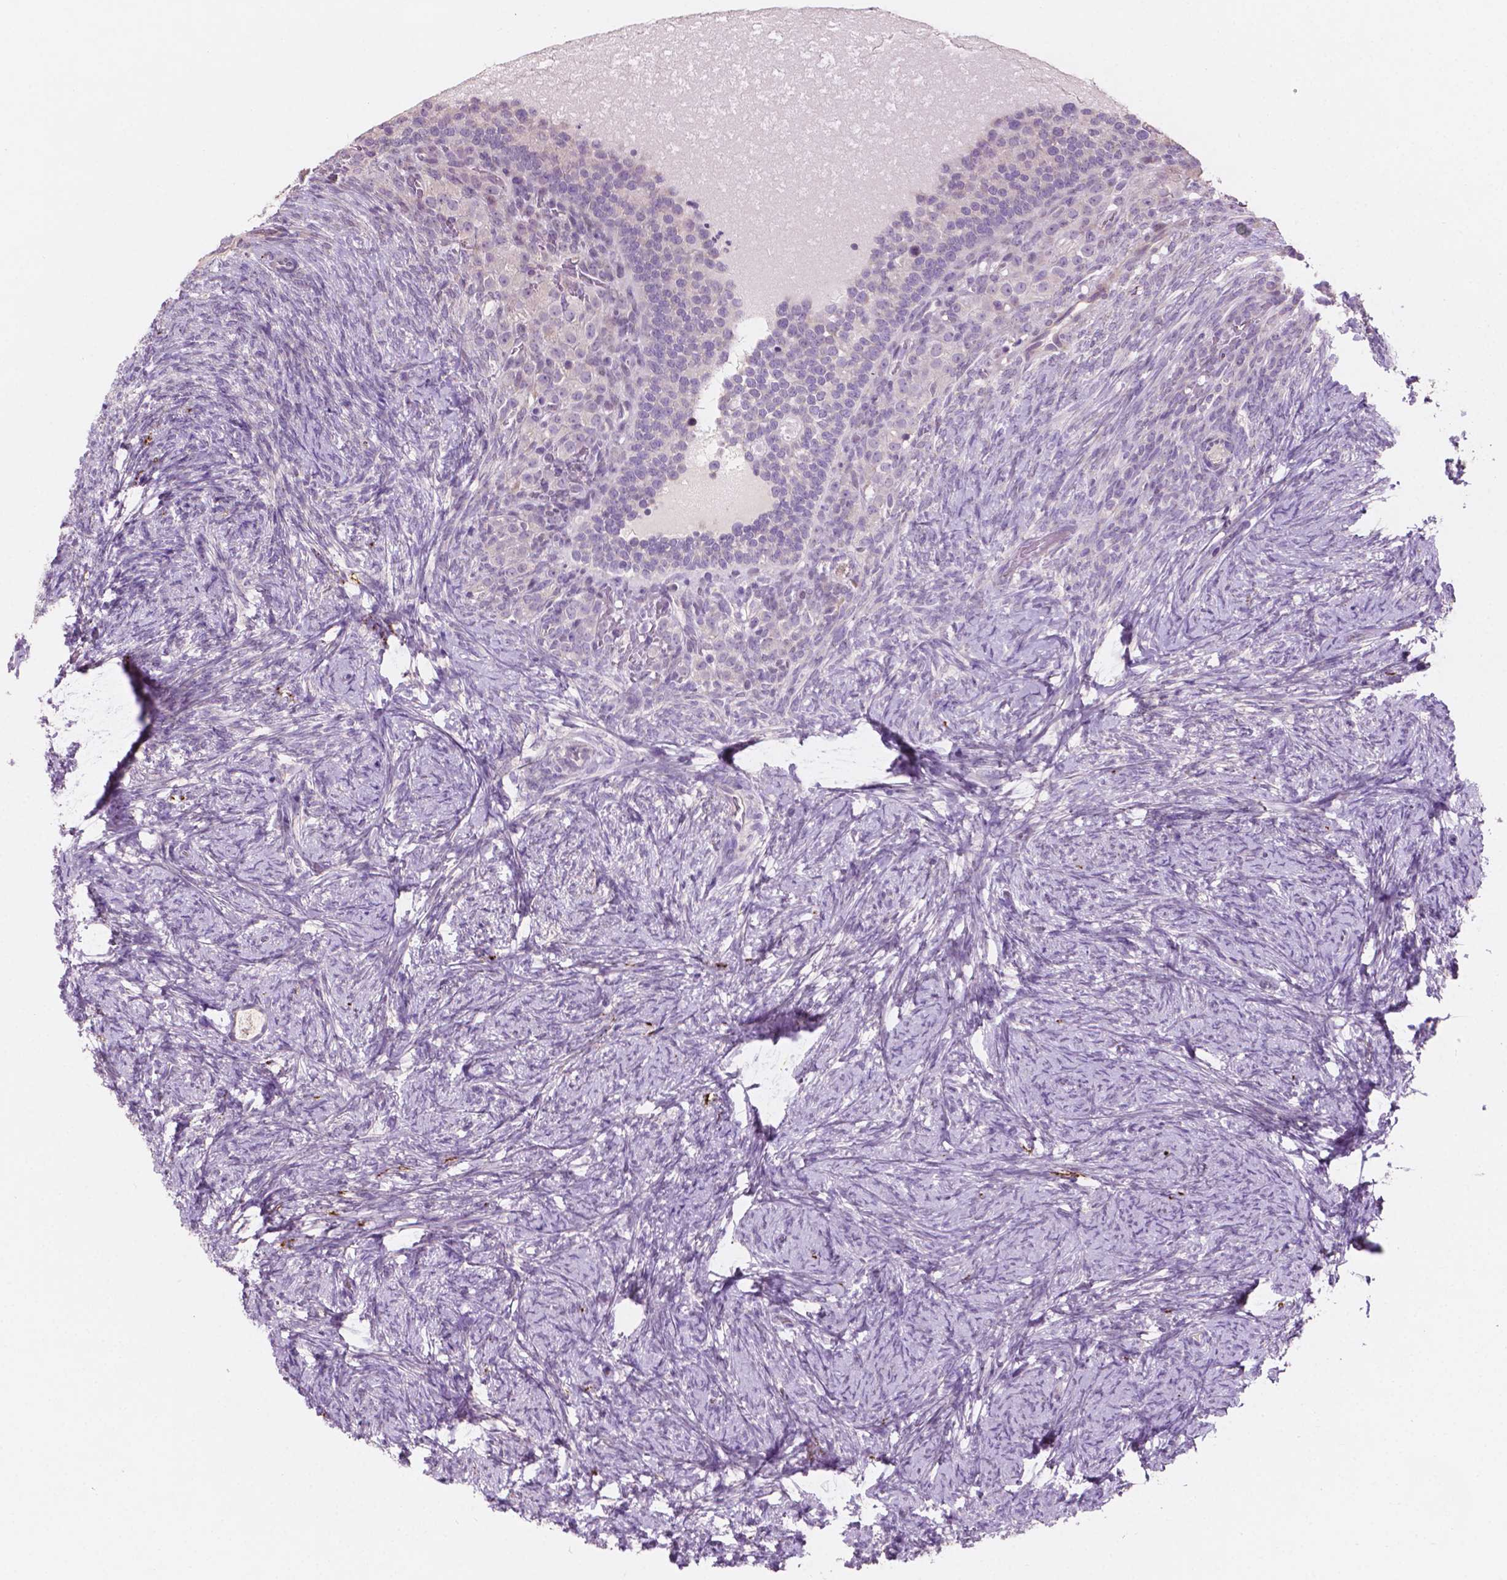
{"staining": {"intensity": "negative", "quantity": "none", "location": "none"}, "tissue": "ovary", "cell_type": "Follicle cells", "image_type": "normal", "snomed": [{"axis": "morphology", "description": "Normal tissue, NOS"}, {"axis": "topography", "description": "Ovary"}], "caption": "There is no significant staining in follicle cells of ovary. The staining was performed using DAB (3,3'-diaminobenzidine) to visualize the protein expression in brown, while the nuclei were stained in blue with hematoxylin (Magnification: 20x).", "gene": "LRP1B", "patient": {"sex": "female", "age": 34}}